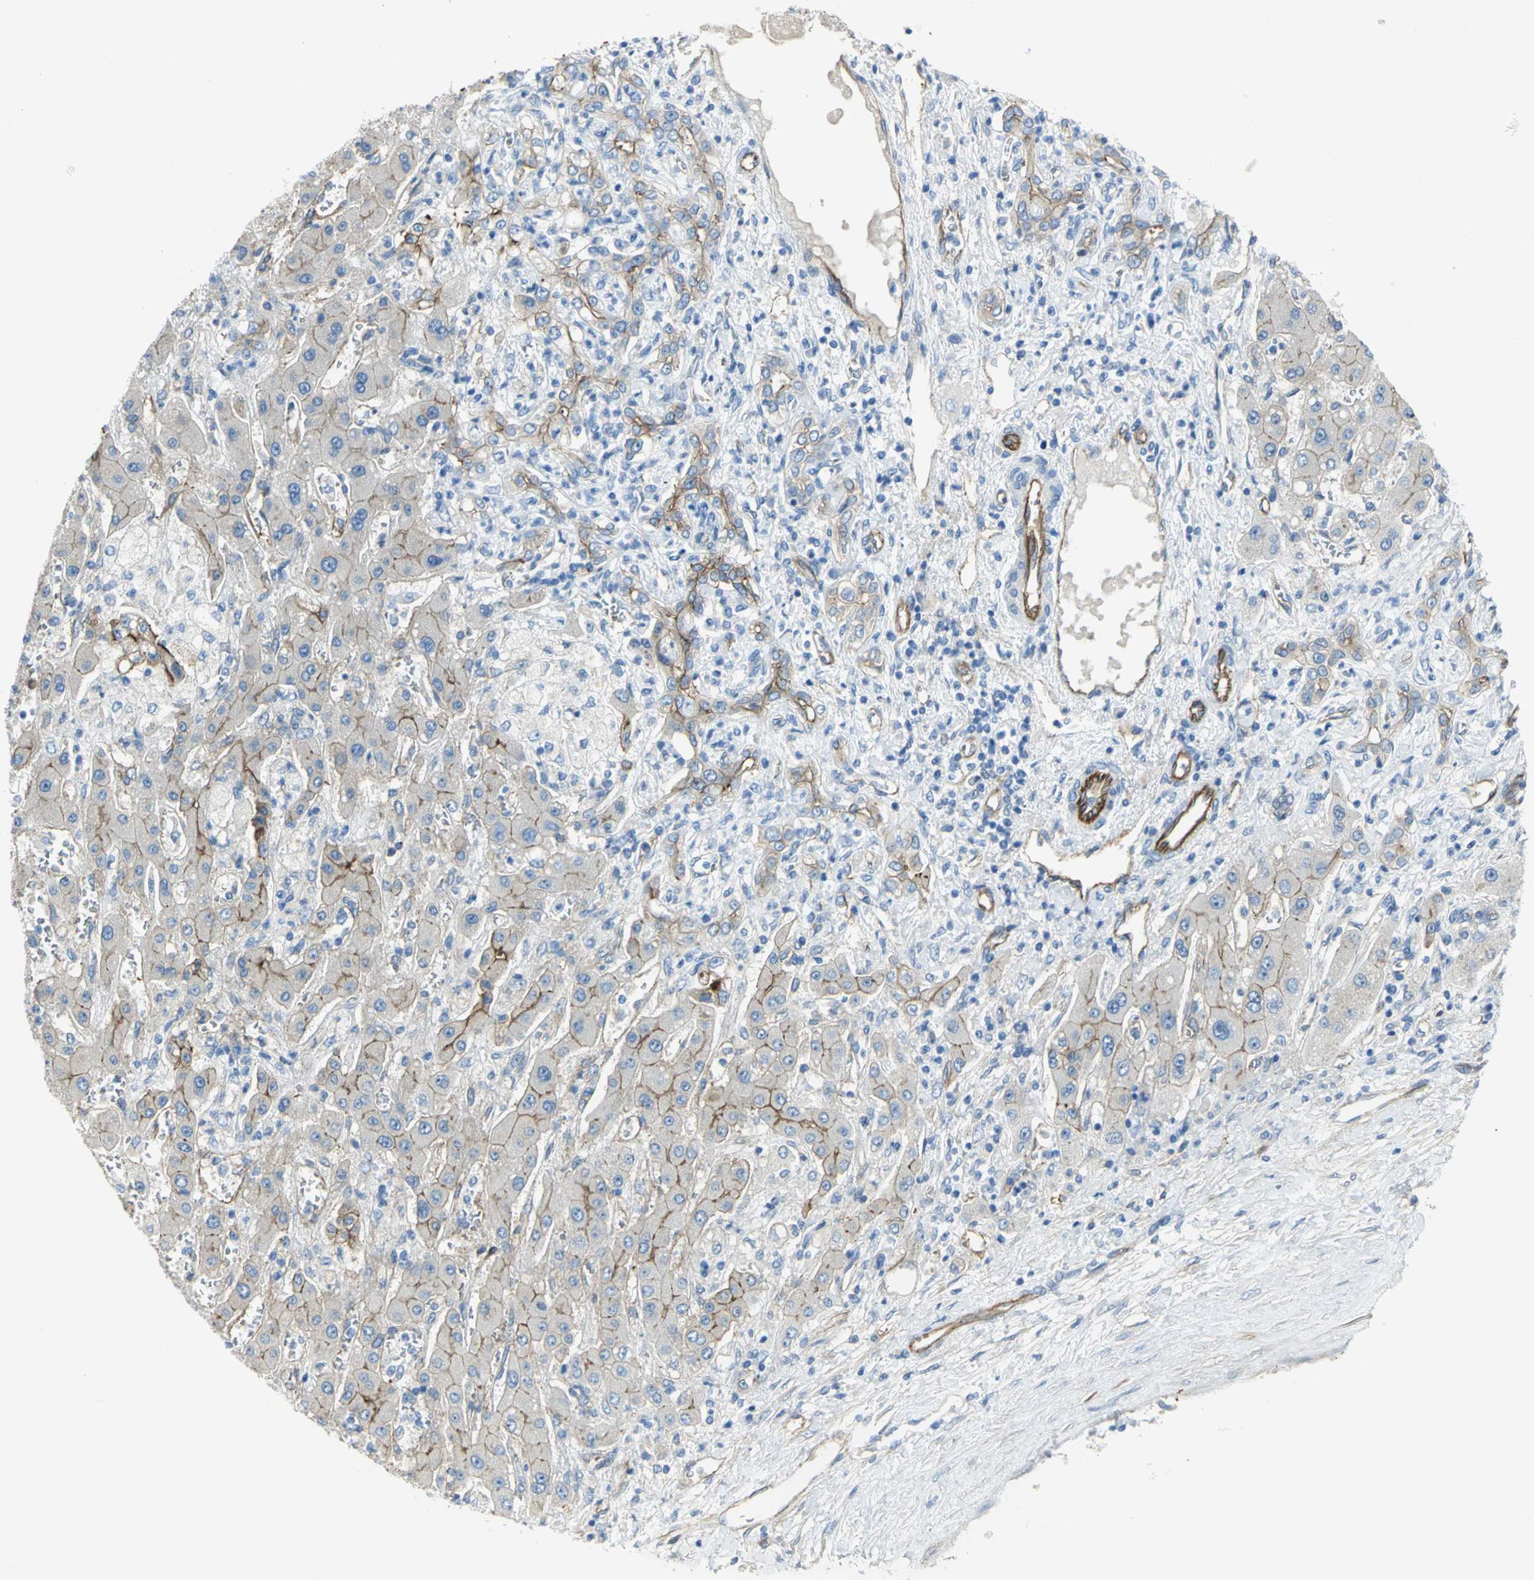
{"staining": {"intensity": "moderate", "quantity": "25%-75%", "location": "cytoplasmic/membranous"}, "tissue": "liver cancer", "cell_type": "Tumor cells", "image_type": "cancer", "snomed": [{"axis": "morphology", "description": "Cholangiocarcinoma"}, {"axis": "topography", "description": "Liver"}], "caption": "Moderate cytoplasmic/membranous protein staining is appreciated in approximately 25%-75% of tumor cells in liver cancer.", "gene": "FLNB", "patient": {"sex": "male", "age": 50}}